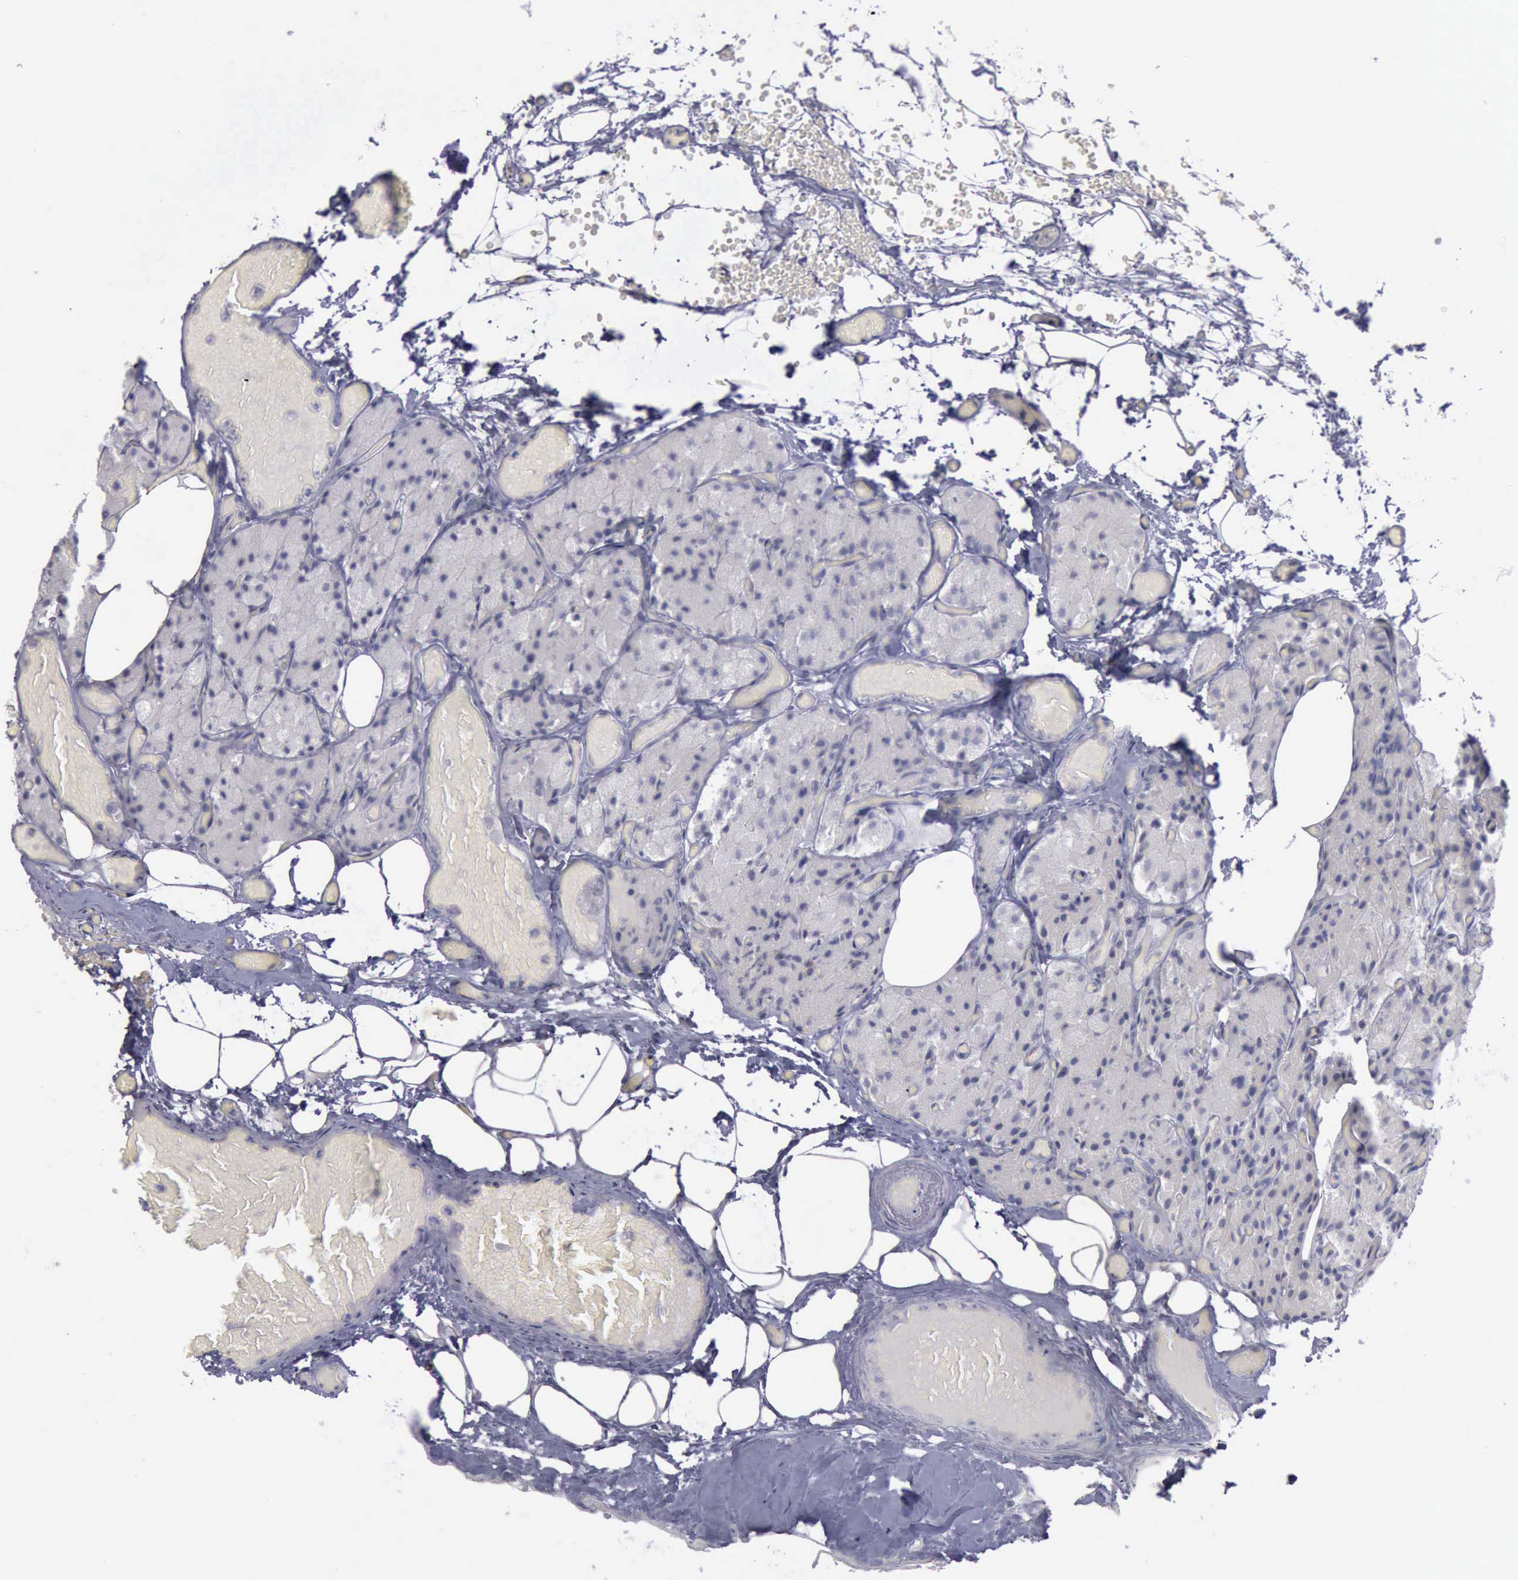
{"staining": {"intensity": "weak", "quantity": "25%-75%", "location": "cytoplasmic/membranous"}, "tissue": "parathyroid gland", "cell_type": "Glandular cells", "image_type": "normal", "snomed": [{"axis": "morphology", "description": "Normal tissue, NOS"}, {"axis": "topography", "description": "Skeletal muscle"}, {"axis": "topography", "description": "Parathyroid gland"}], "caption": "Parathyroid gland stained with immunohistochemistry displays weak cytoplasmic/membranous expression in about 25%-75% of glandular cells.", "gene": "CDH2", "patient": {"sex": "female", "age": 37}}